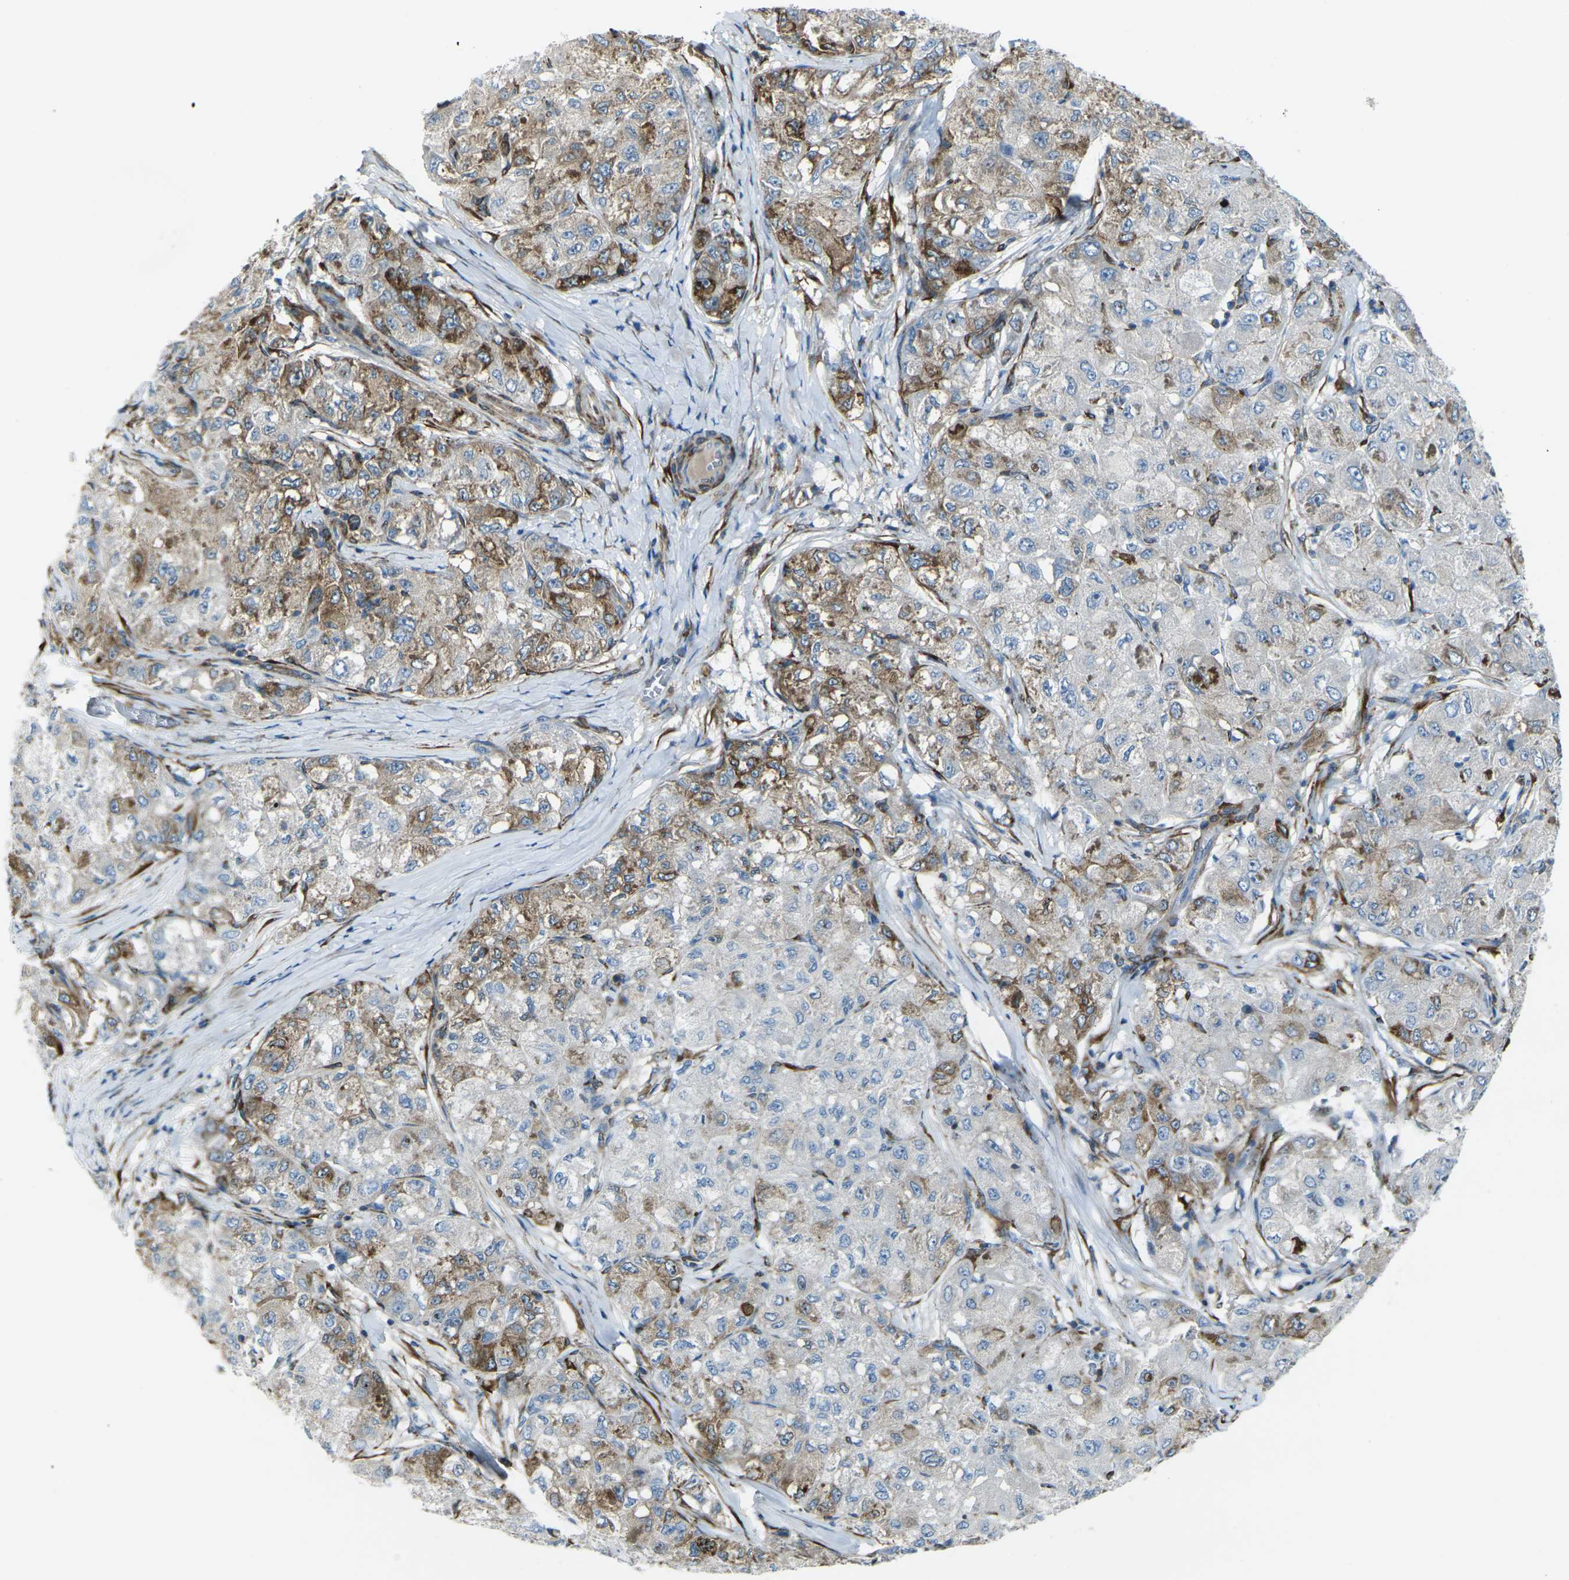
{"staining": {"intensity": "moderate", "quantity": "25%-75%", "location": "cytoplasmic/membranous"}, "tissue": "liver cancer", "cell_type": "Tumor cells", "image_type": "cancer", "snomed": [{"axis": "morphology", "description": "Carcinoma, Hepatocellular, NOS"}, {"axis": "topography", "description": "Liver"}], "caption": "Protein expression by IHC reveals moderate cytoplasmic/membranous expression in approximately 25%-75% of tumor cells in liver cancer (hepatocellular carcinoma).", "gene": "CELSR2", "patient": {"sex": "male", "age": 80}}